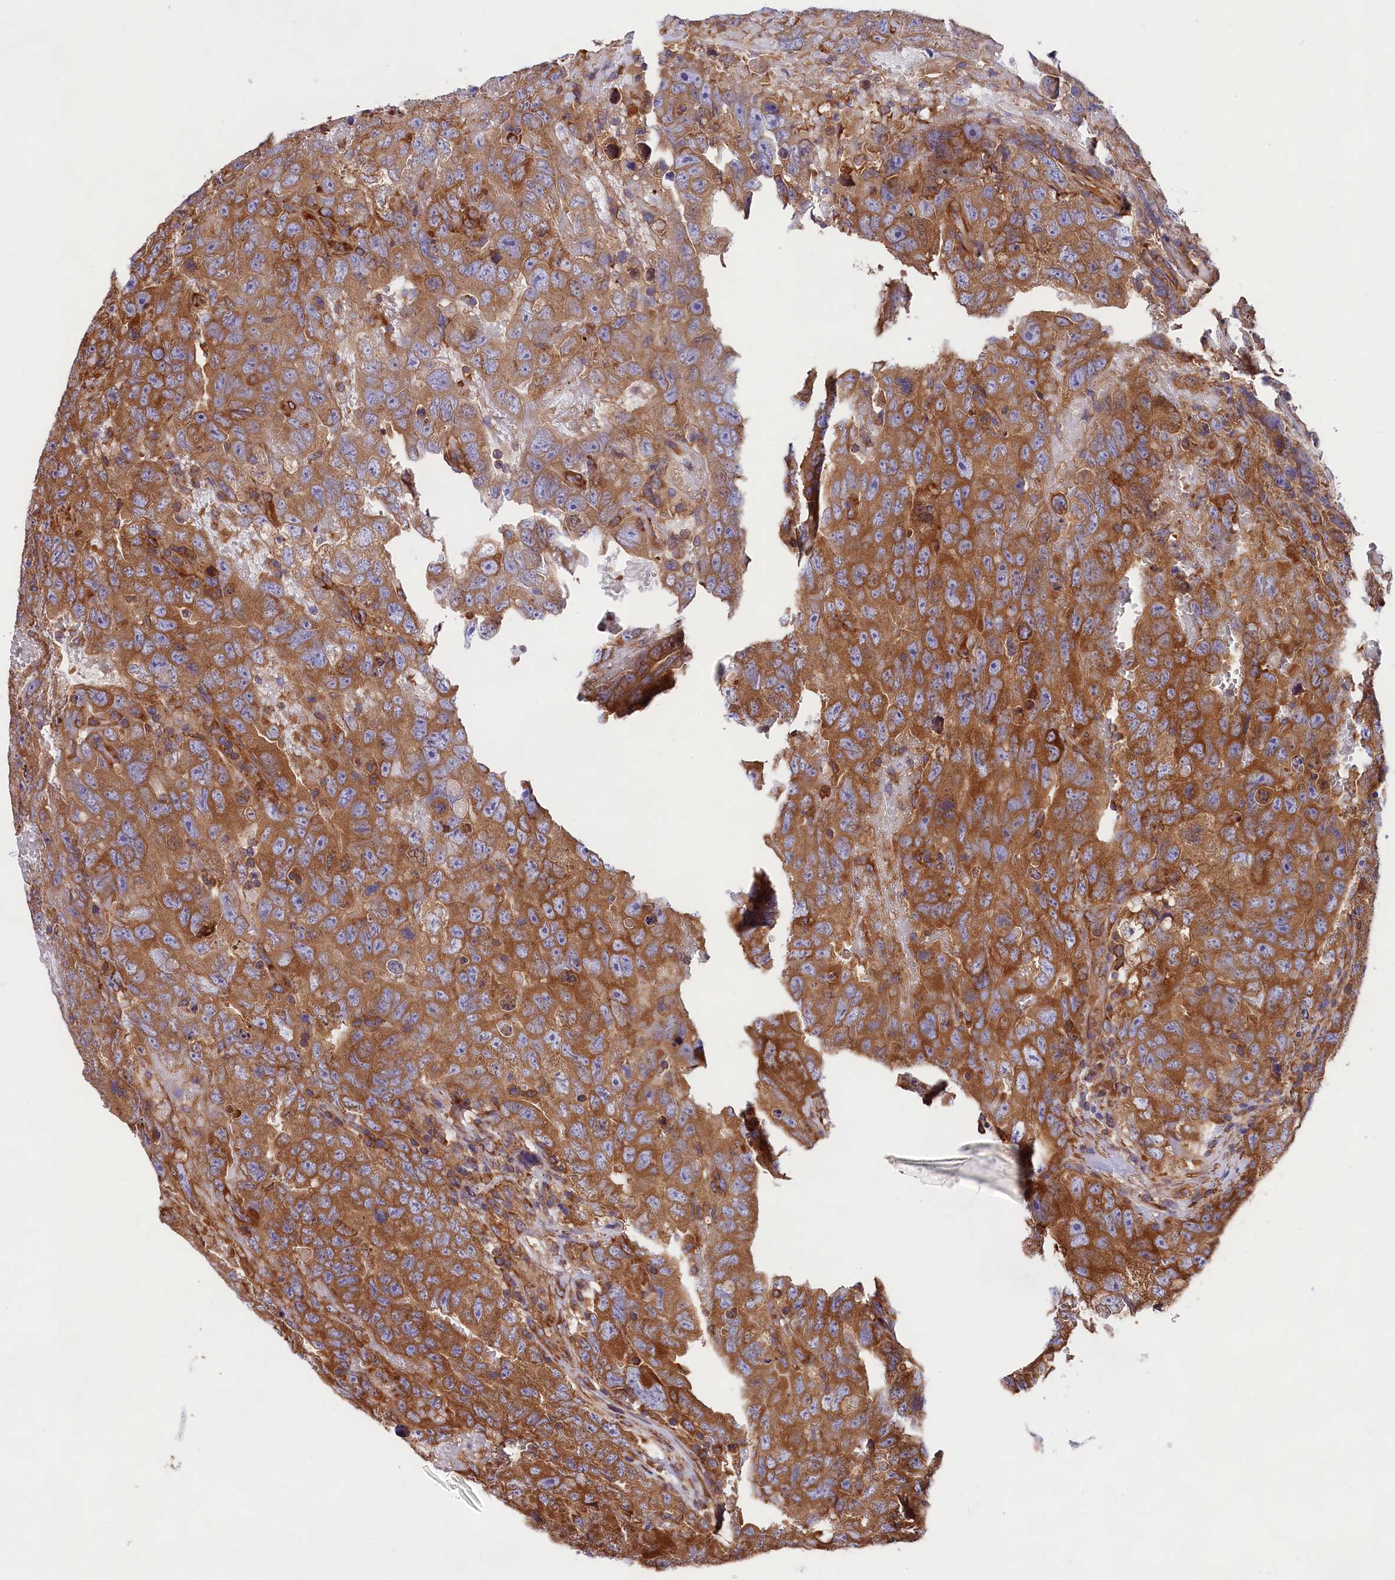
{"staining": {"intensity": "moderate", "quantity": ">75%", "location": "cytoplasmic/membranous"}, "tissue": "testis cancer", "cell_type": "Tumor cells", "image_type": "cancer", "snomed": [{"axis": "morphology", "description": "Carcinoma, Embryonal, NOS"}, {"axis": "topography", "description": "Testis"}], "caption": "This is a micrograph of immunohistochemistry staining of testis embryonal carcinoma, which shows moderate positivity in the cytoplasmic/membranous of tumor cells.", "gene": "GYS1", "patient": {"sex": "male", "age": 45}}